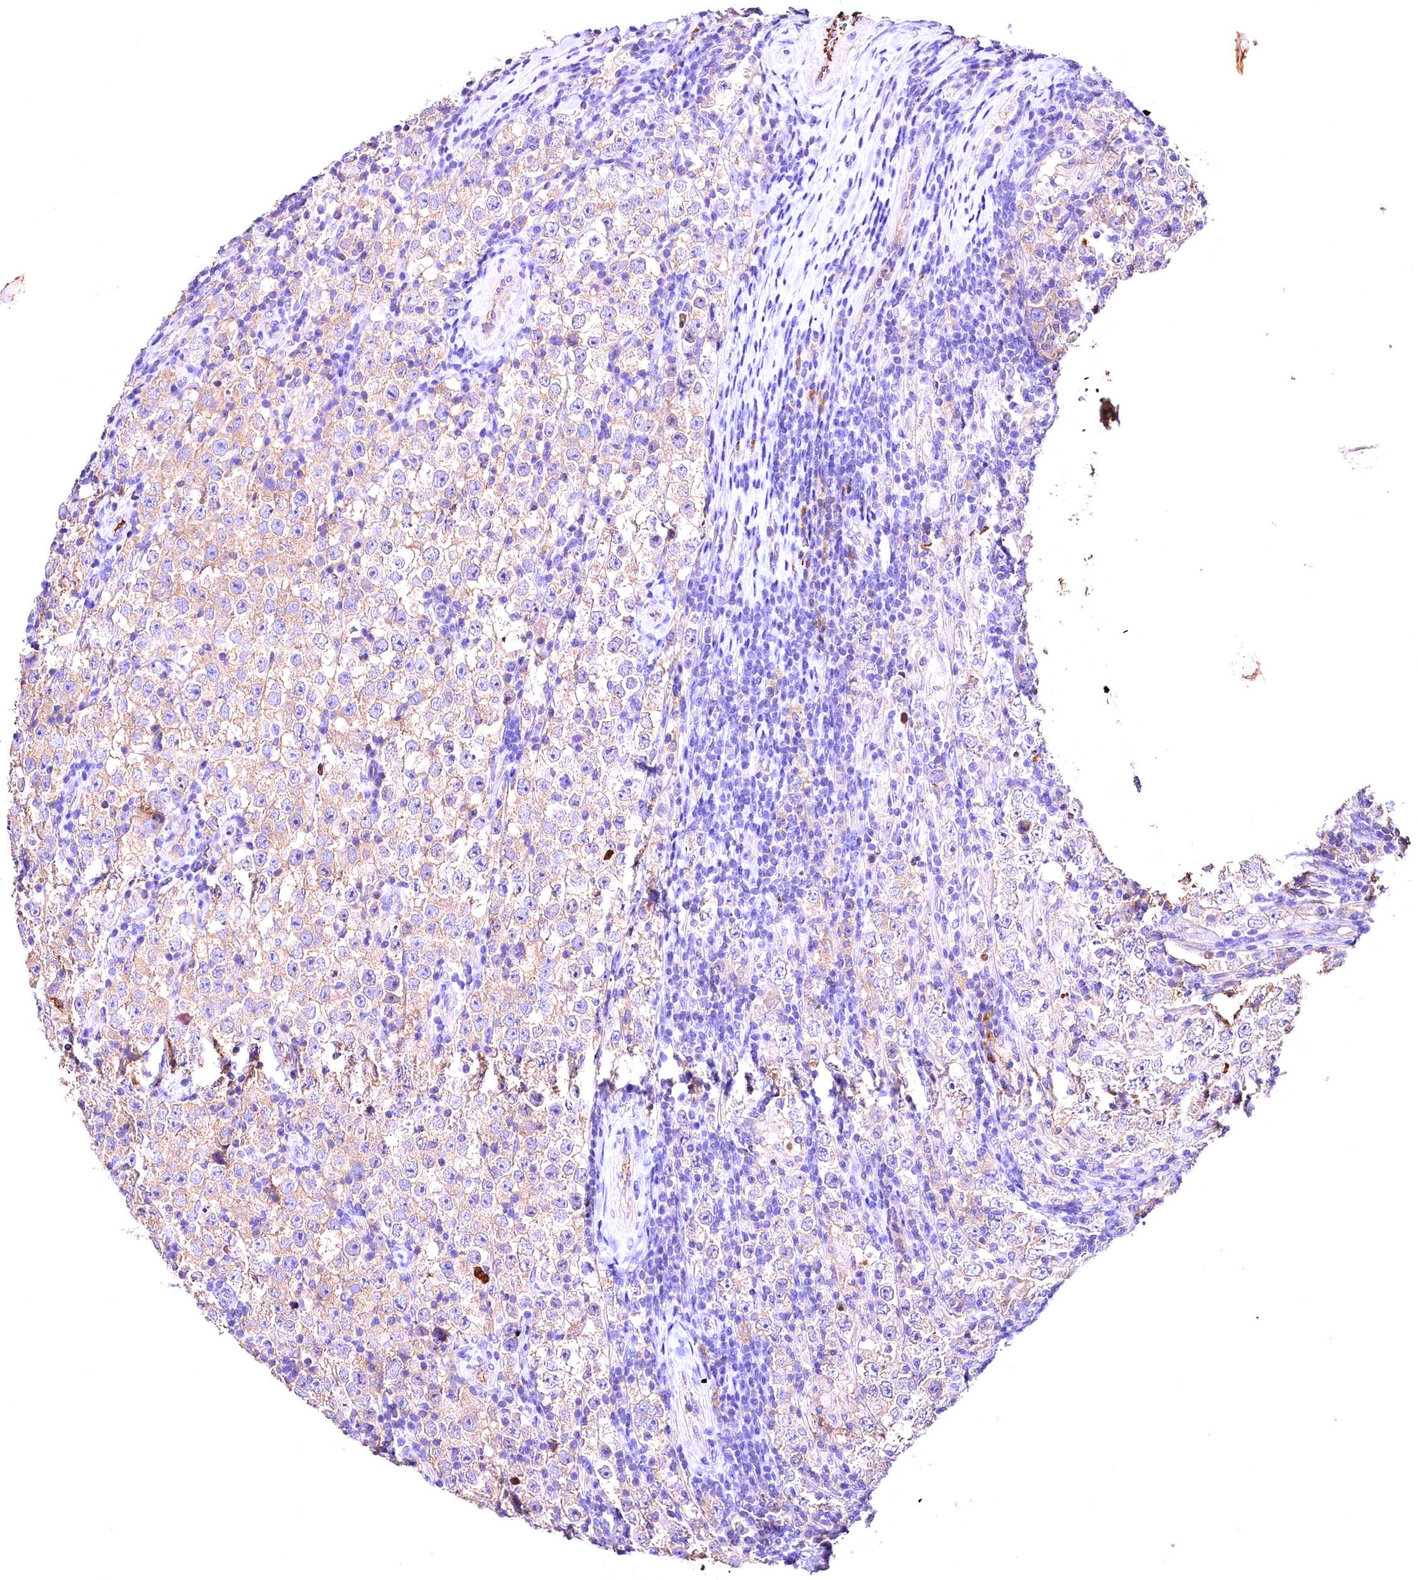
{"staining": {"intensity": "weak", "quantity": "25%-75%", "location": "cytoplasmic/membranous"}, "tissue": "testis cancer", "cell_type": "Tumor cells", "image_type": "cancer", "snomed": [{"axis": "morphology", "description": "Normal tissue, NOS"}, {"axis": "morphology", "description": "Urothelial carcinoma, High grade"}, {"axis": "morphology", "description": "Seminoma, NOS"}, {"axis": "morphology", "description": "Carcinoma, Embryonal, NOS"}, {"axis": "topography", "description": "Urinary bladder"}, {"axis": "topography", "description": "Testis"}], "caption": "The histopathology image reveals immunohistochemical staining of testis cancer (seminoma). There is weak cytoplasmic/membranous positivity is identified in about 25%-75% of tumor cells.", "gene": "ARMC6", "patient": {"sex": "male", "age": 41}}